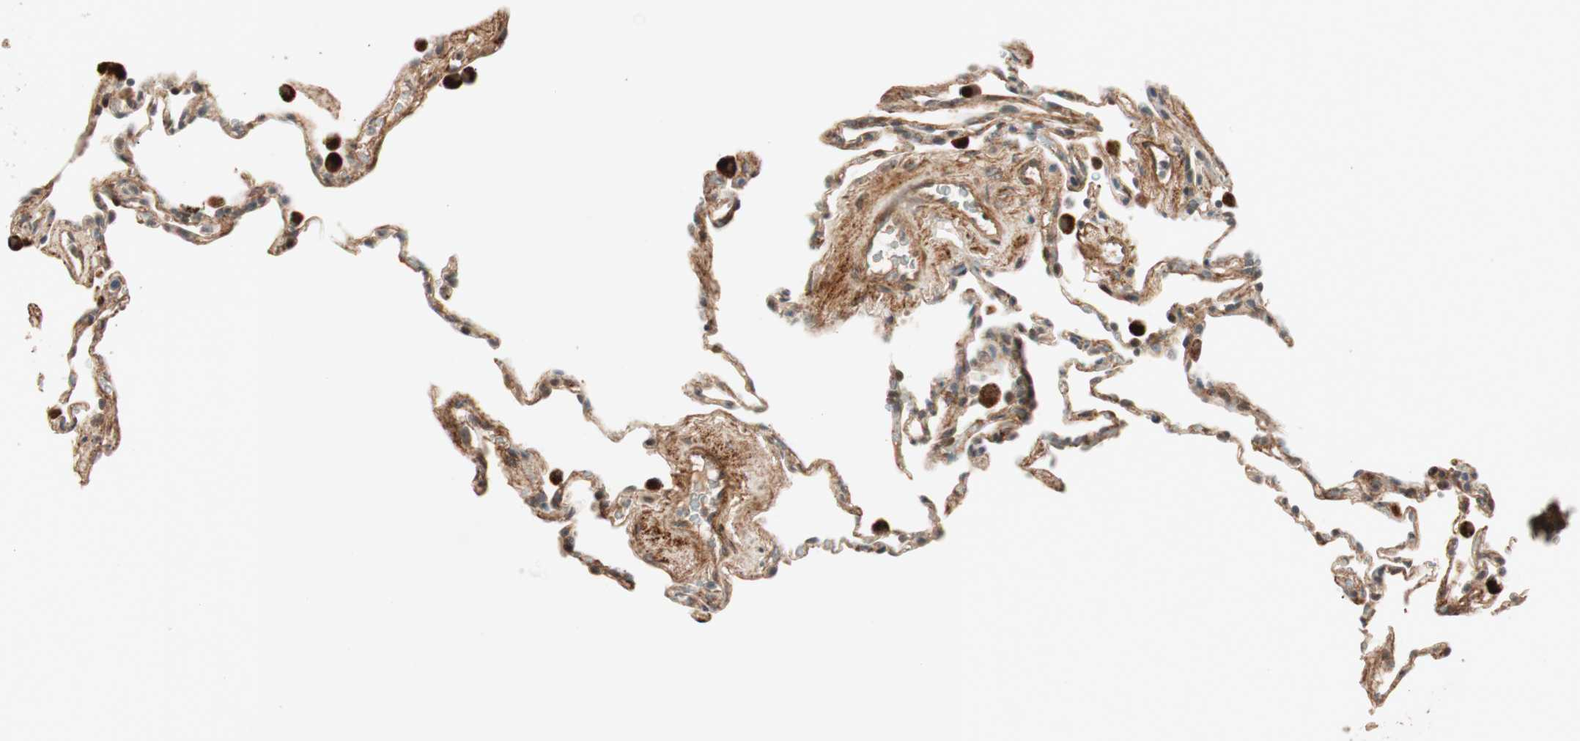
{"staining": {"intensity": "moderate", "quantity": "<25%", "location": "nuclear"}, "tissue": "lung", "cell_type": "Alveolar cells", "image_type": "normal", "snomed": [{"axis": "morphology", "description": "Normal tissue, NOS"}, {"axis": "topography", "description": "Lung"}], "caption": "This histopathology image demonstrates unremarkable lung stained with immunohistochemistry (IHC) to label a protein in brown. The nuclear of alveolar cells show moderate positivity for the protein. Nuclei are counter-stained blue.", "gene": "EPHA6", "patient": {"sex": "male", "age": 59}}